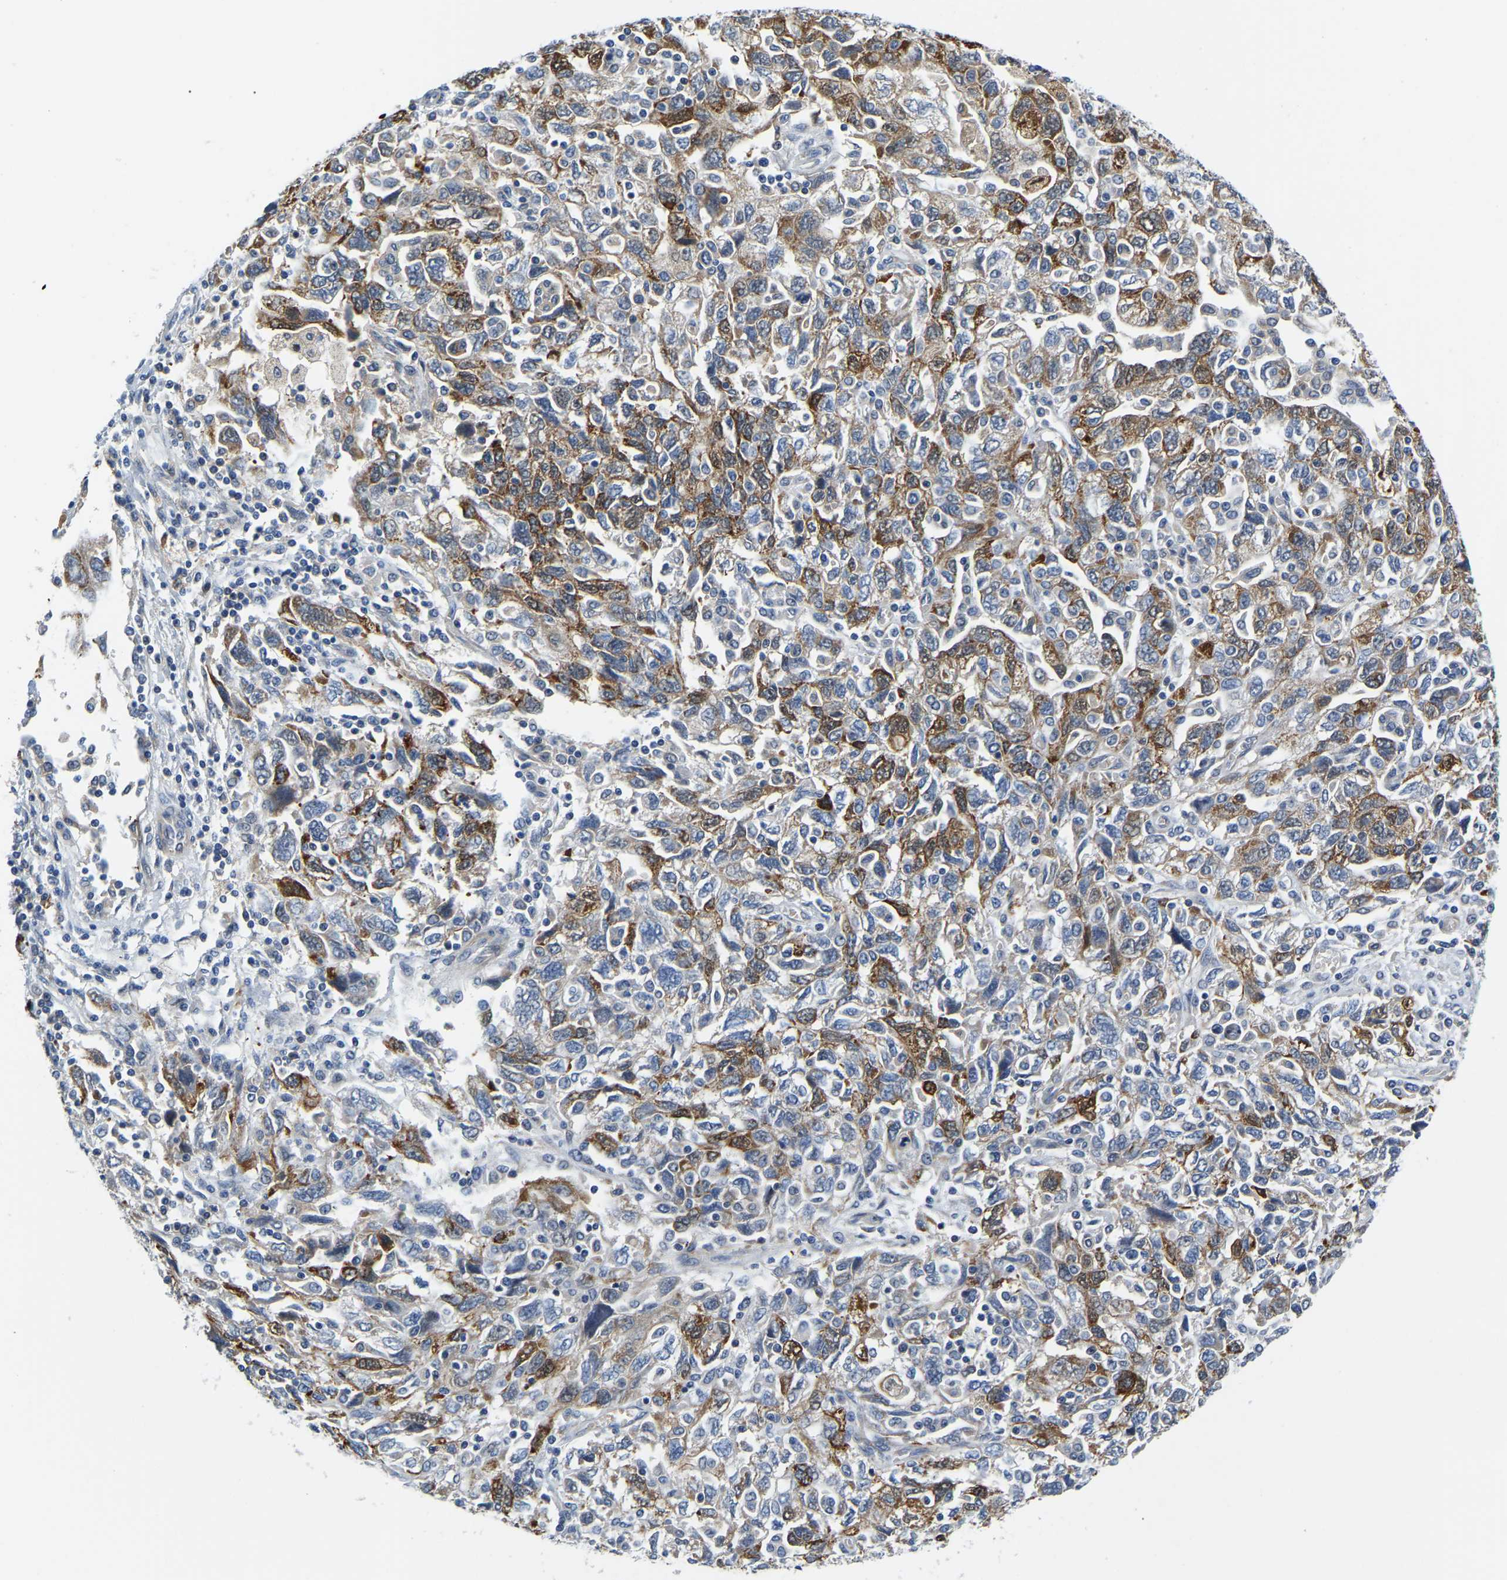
{"staining": {"intensity": "moderate", "quantity": "25%-75%", "location": "cytoplasmic/membranous"}, "tissue": "ovarian cancer", "cell_type": "Tumor cells", "image_type": "cancer", "snomed": [{"axis": "morphology", "description": "Carcinoma, NOS"}, {"axis": "morphology", "description": "Cystadenocarcinoma, serous, NOS"}, {"axis": "topography", "description": "Ovary"}], "caption": "Ovarian cancer stained with a brown dye demonstrates moderate cytoplasmic/membranous positive staining in approximately 25%-75% of tumor cells.", "gene": "LIAS", "patient": {"sex": "female", "age": 69}}